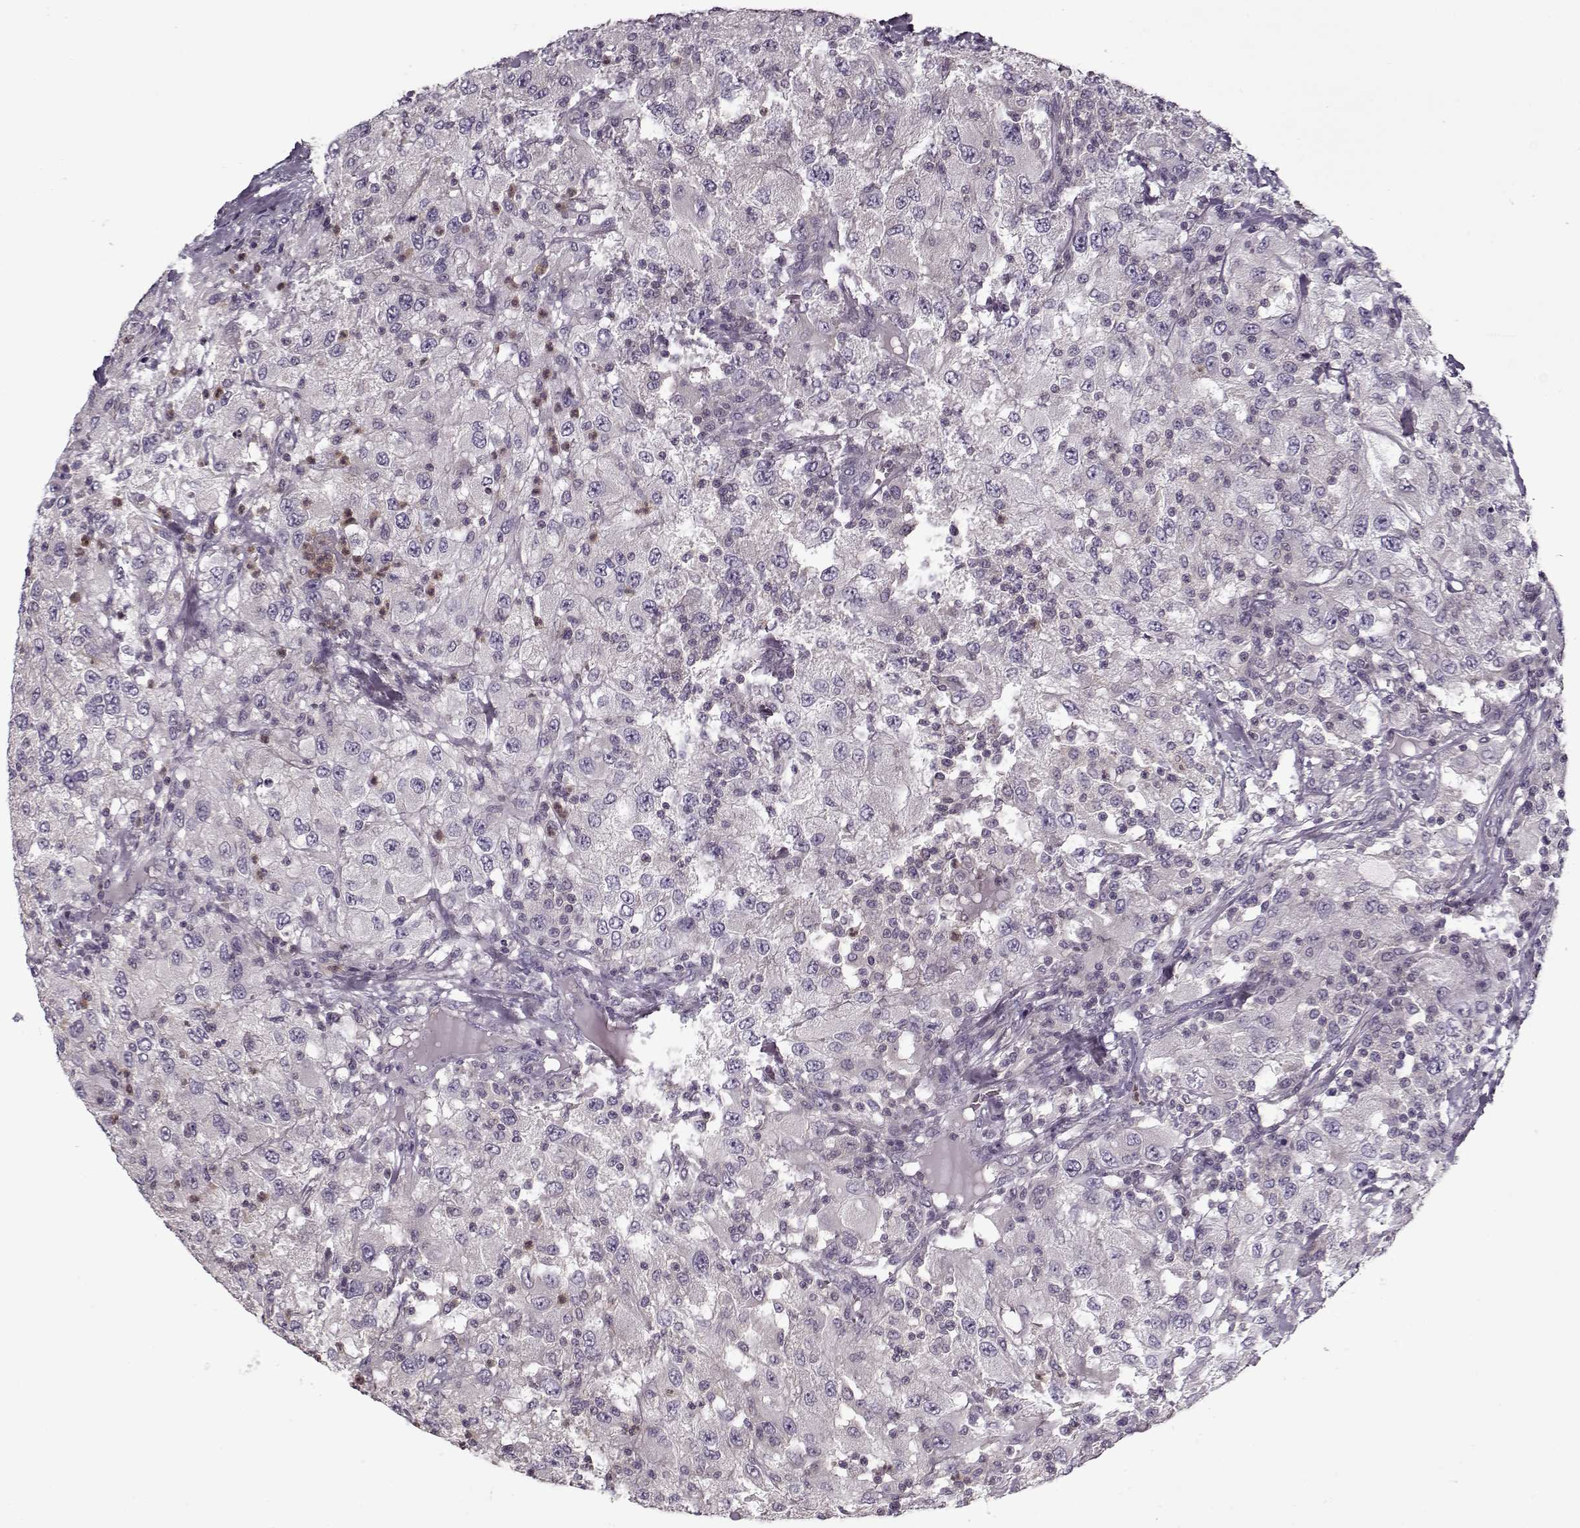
{"staining": {"intensity": "negative", "quantity": "none", "location": "none"}, "tissue": "renal cancer", "cell_type": "Tumor cells", "image_type": "cancer", "snomed": [{"axis": "morphology", "description": "Adenocarcinoma, NOS"}, {"axis": "topography", "description": "Kidney"}], "caption": "Tumor cells show no significant expression in renal cancer.", "gene": "UNC13D", "patient": {"sex": "female", "age": 67}}